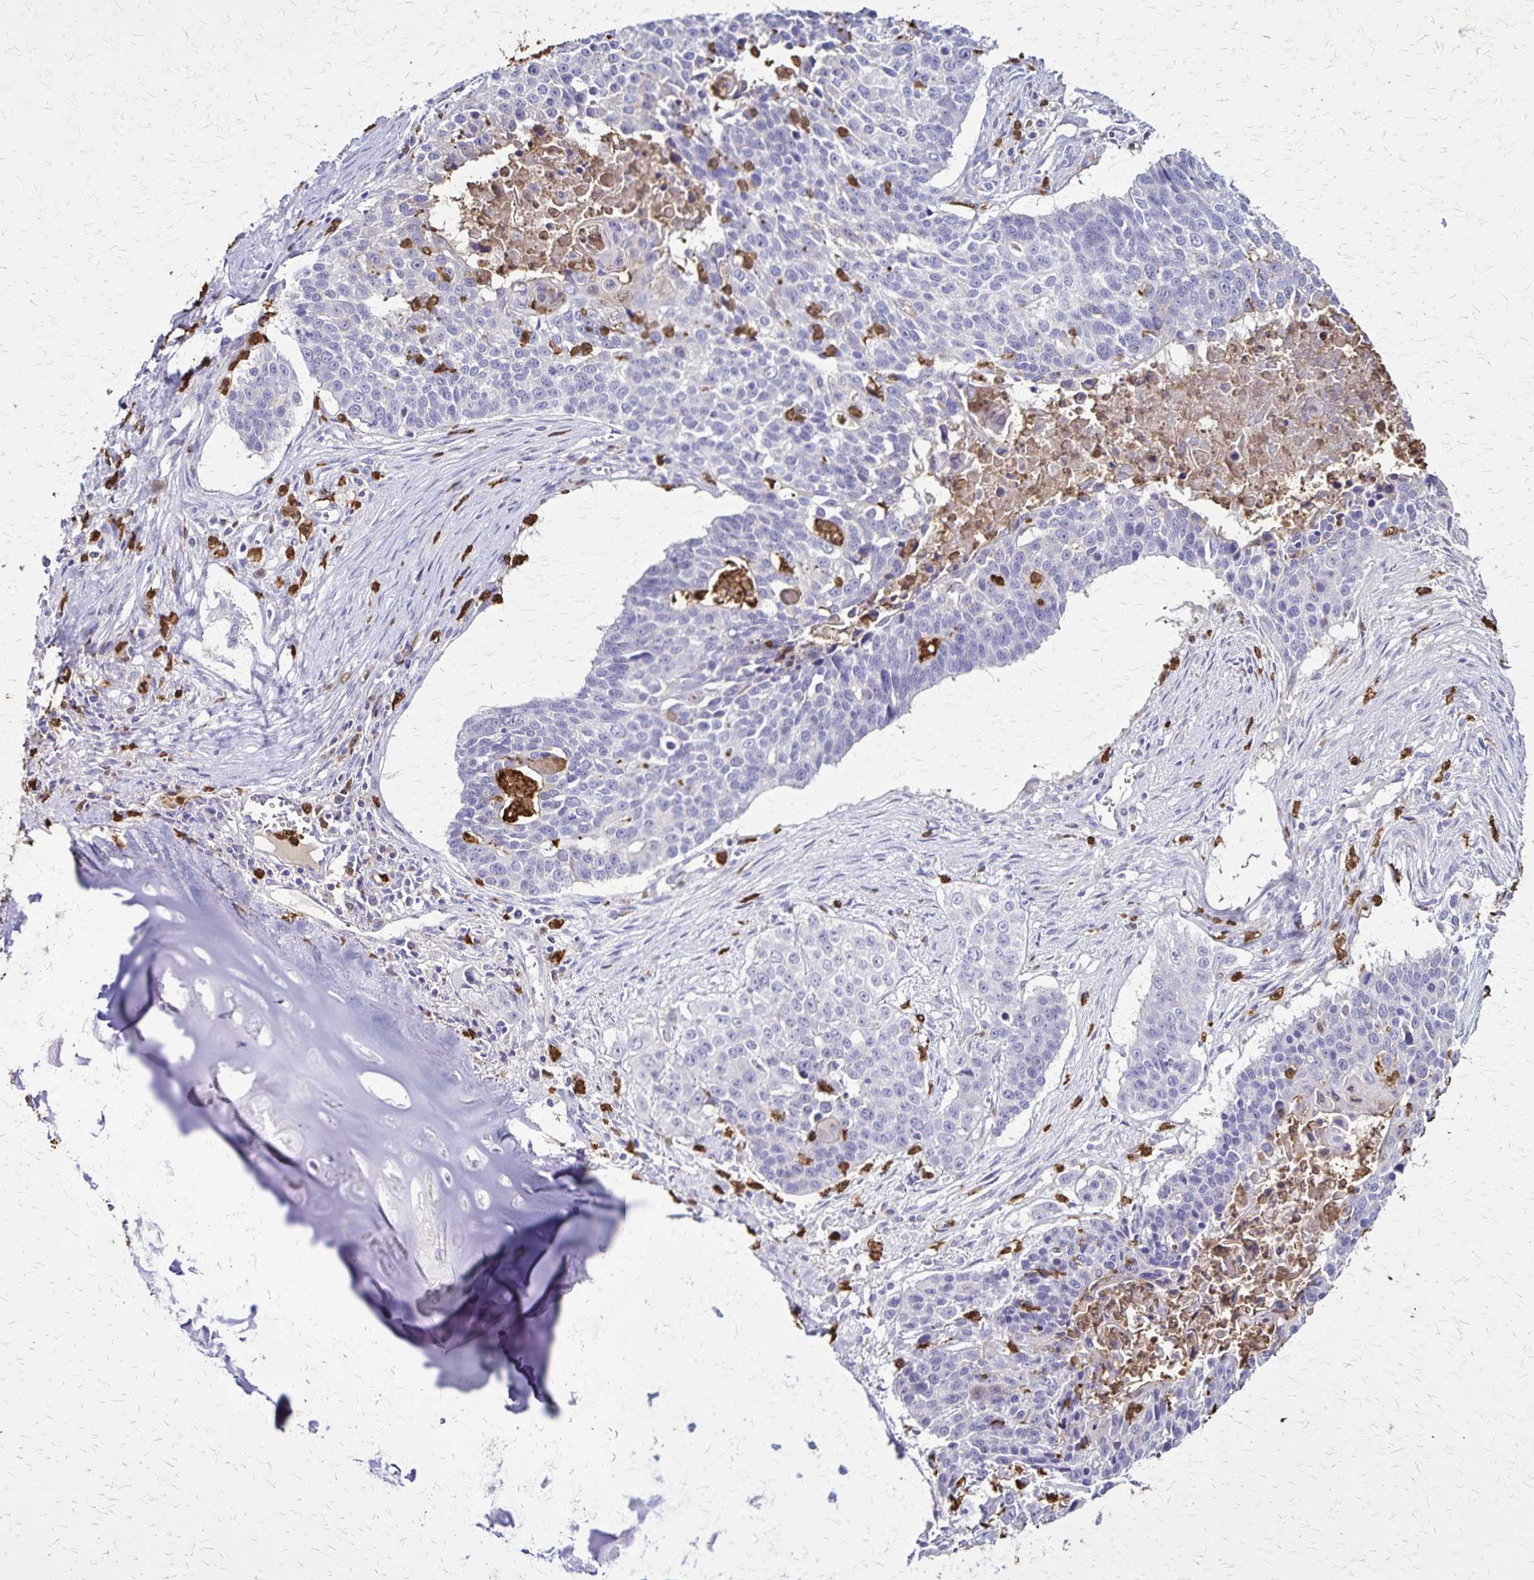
{"staining": {"intensity": "negative", "quantity": "none", "location": "none"}, "tissue": "lung cancer", "cell_type": "Tumor cells", "image_type": "cancer", "snomed": [{"axis": "morphology", "description": "Squamous cell carcinoma, NOS"}, {"axis": "morphology", "description": "Squamous cell carcinoma, metastatic, NOS"}, {"axis": "topography", "description": "Lung"}, {"axis": "topography", "description": "Pleura, NOS"}], "caption": "There is no significant expression in tumor cells of lung cancer (squamous cell carcinoma).", "gene": "ULBP3", "patient": {"sex": "male", "age": 72}}